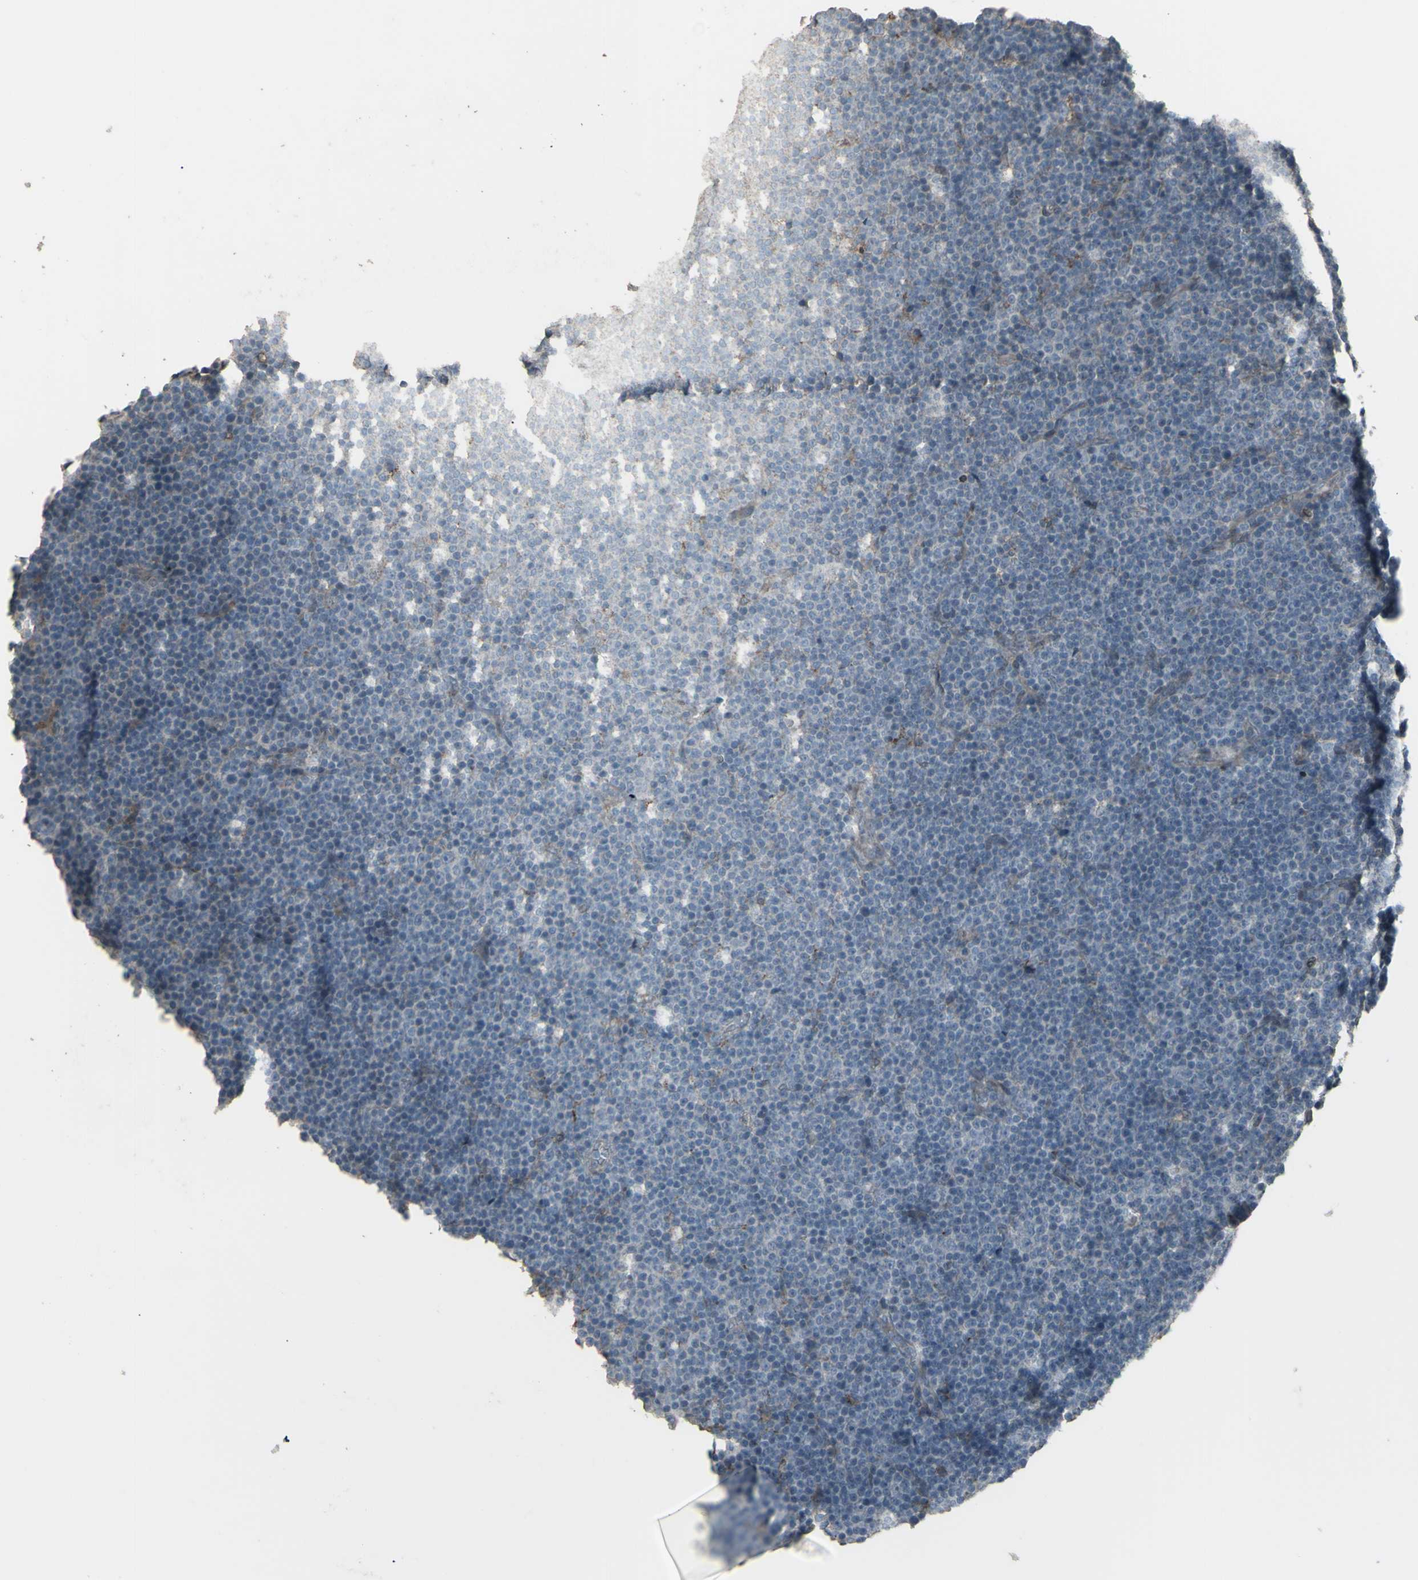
{"staining": {"intensity": "negative", "quantity": "none", "location": "none"}, "tissue": "lymphoma", "cell_type": "Tumor cells", "image_type": "cancer", "snomed": [{"axis": "morphology", "description": "Malignant lymphoma, non-Hodgkin's type, Low grade"}, {"axis": "topography", "description": "Lymph node"}], "caption": "Immunohistochemistry (IHC) micrograph of neoplastic tissue: human lymphoma stained with DAB (3,3'-diaminobenzidine) reveals no significant protein expression in tumor cells. (Brightfield microscopy of DAB IHC at high magnification).", "gene": "SMO", "patient": {"sex": "female", "age": 67}}